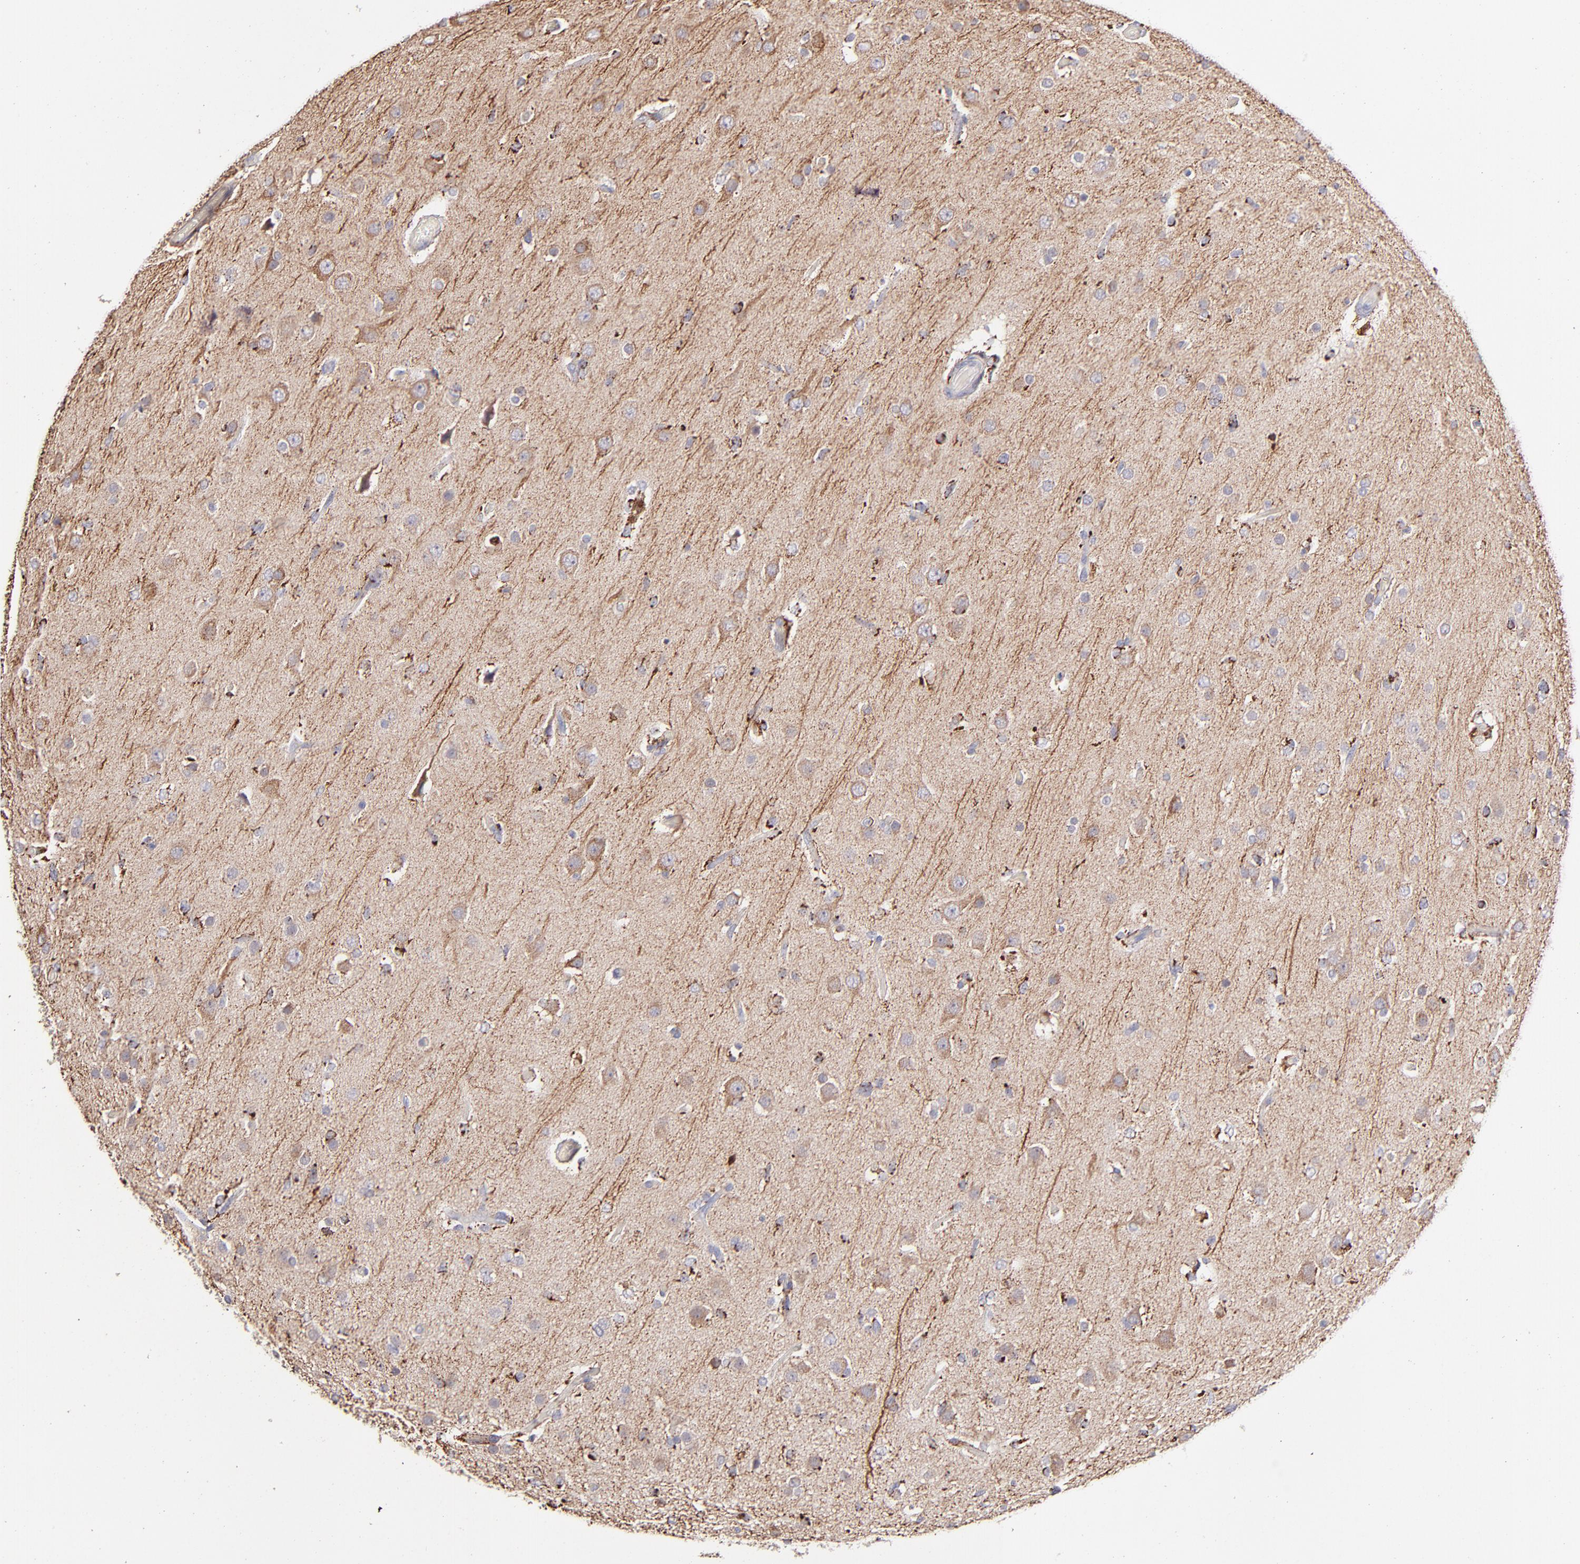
{"staining": {"intensity": "moderate", "quantity": "<25%", "location": "cytoplasmic/membranous"}, "tissue": "glioma", "cell_type": "Tumor cells", "image_type": "cancer", "snomed": [{"axis": "morphology", "description": "Glioma, malignant, High grade"}, {"axis": "topography", "description": "Brain"}], "caption": "The immunohistochemical stain highlights moderate cytoplasmic/membranous positivity in tumor cells of malignant high-grade glioma tissue.", "gene": "GLDC", "patient": {"sex": "male", "age": 33}}